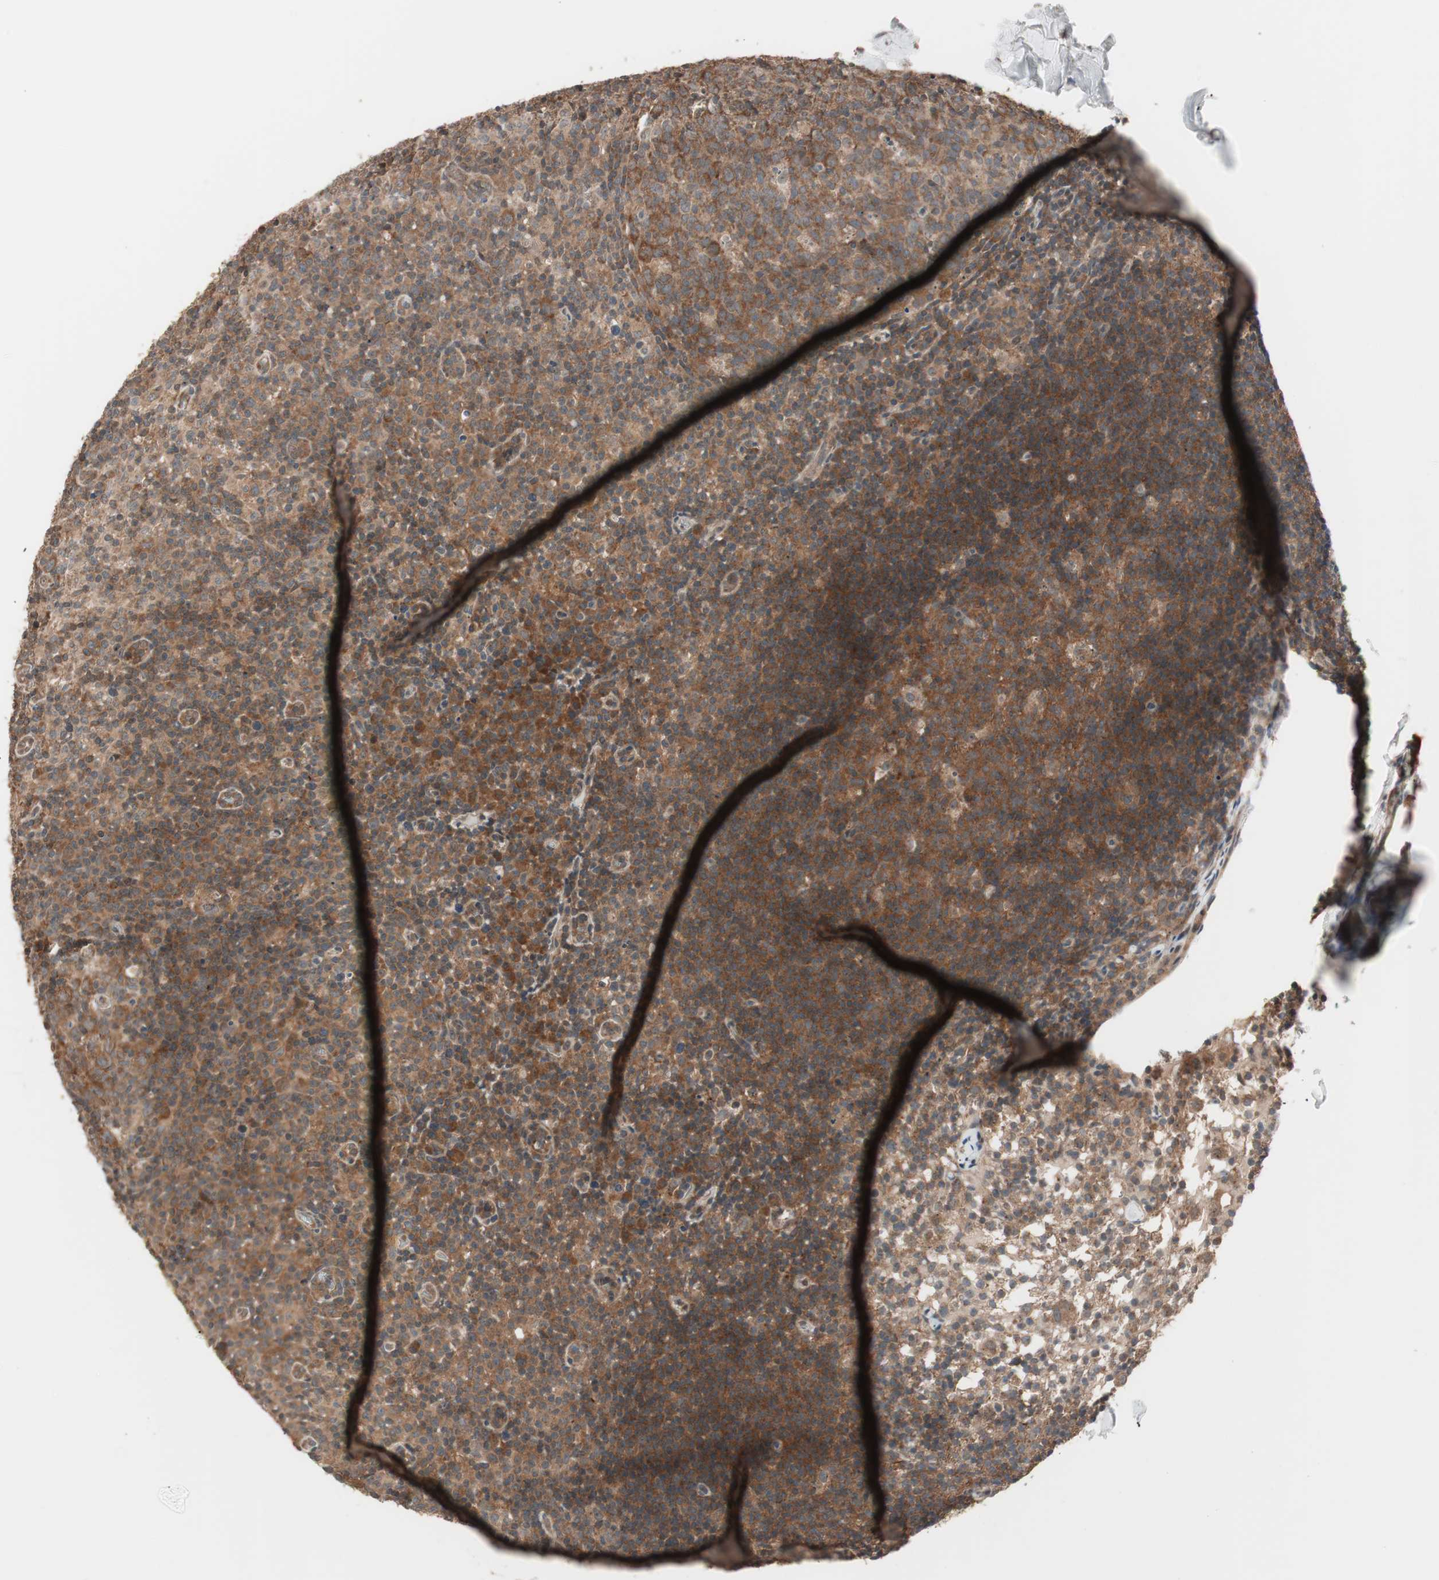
{"staining": {"intensity": "strong", "quantity": ">75%", "location": "cytoplasmic/membranous"}, "tissue": "lymph node", "cell_type": "Germinal center cells", "image_type": "normal", "snomed": [{"axis": "morphology", "description": "Normal tissue, NOS"}, {"axis": "morphology", "description": "Inflammation, NOS"}, {"axis": "topography", "description": "Lymph node"}], "caption": "Immunohistochemical staining of benign lymph node displays >75% levels of strong cytoplasmic/membranous protein staining in approximately >75% of germinal center cells.", "gene": "FBXO5", "patient": {"sex": "male", "age": 55}}